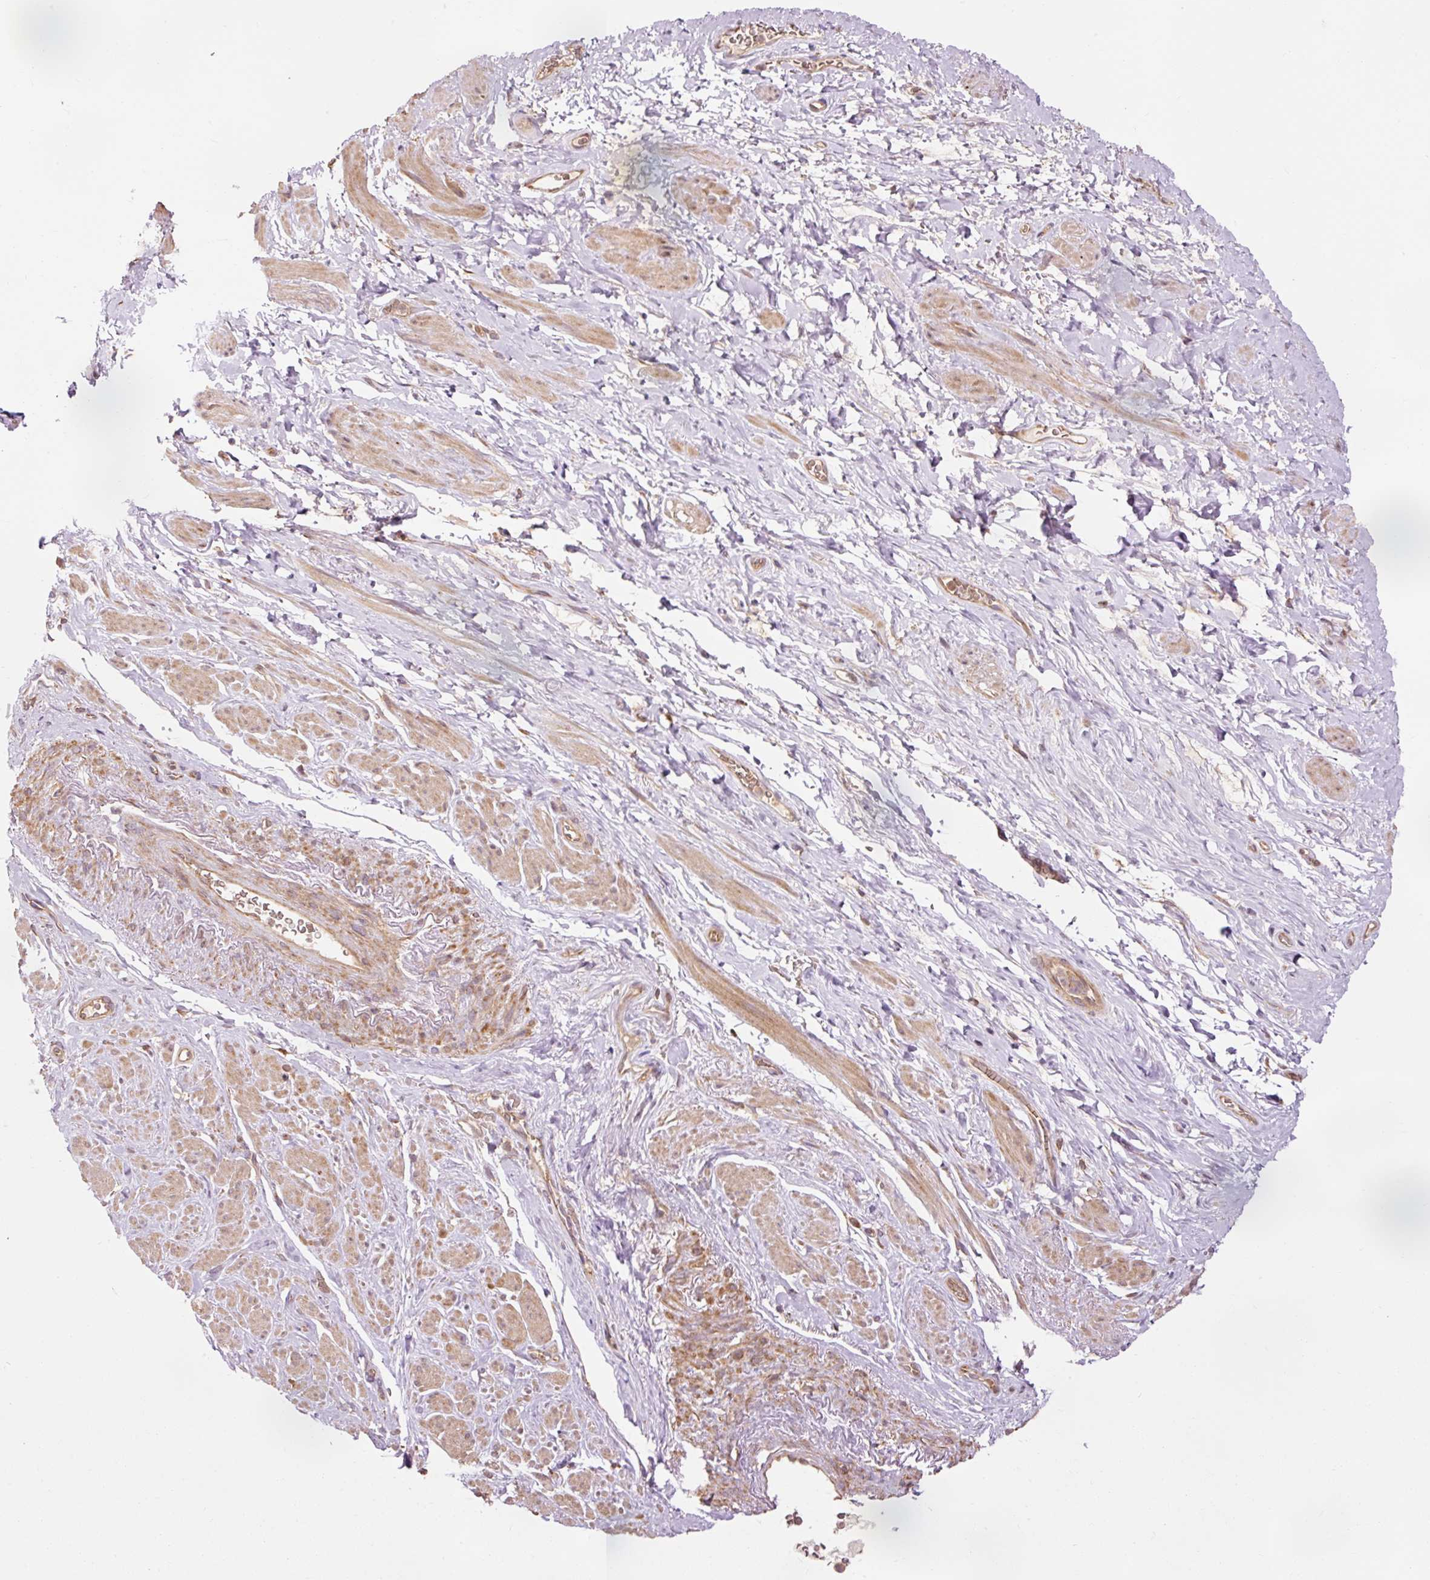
{"staining": {"intensity": "moderate", "quantity": "25%-75%", "location": "cytoplasmic/membranous"}, "tissue": "smooth muscle", "cell_type": "Smooth muscle cells", "image_type": "normal", "snomed": [{"axis": "morphology", "description": "Normal tissue, NOS"}, {"axis": "topography", "description": "Smooth muscle"}, {"axis": "topography", "description": "Peripheral nerve tissue"}], "caption": "Immunohistochemistry (IHC) image of normal human smooth muscle stained for a protein (brown), which exhibits medium levels of moderate cytoplasmic/membranous staining in approximately 25%-75% of smooth muscle cells.", "gene": "PDAP1", "patient": {"sex": "male", "age": 69}}